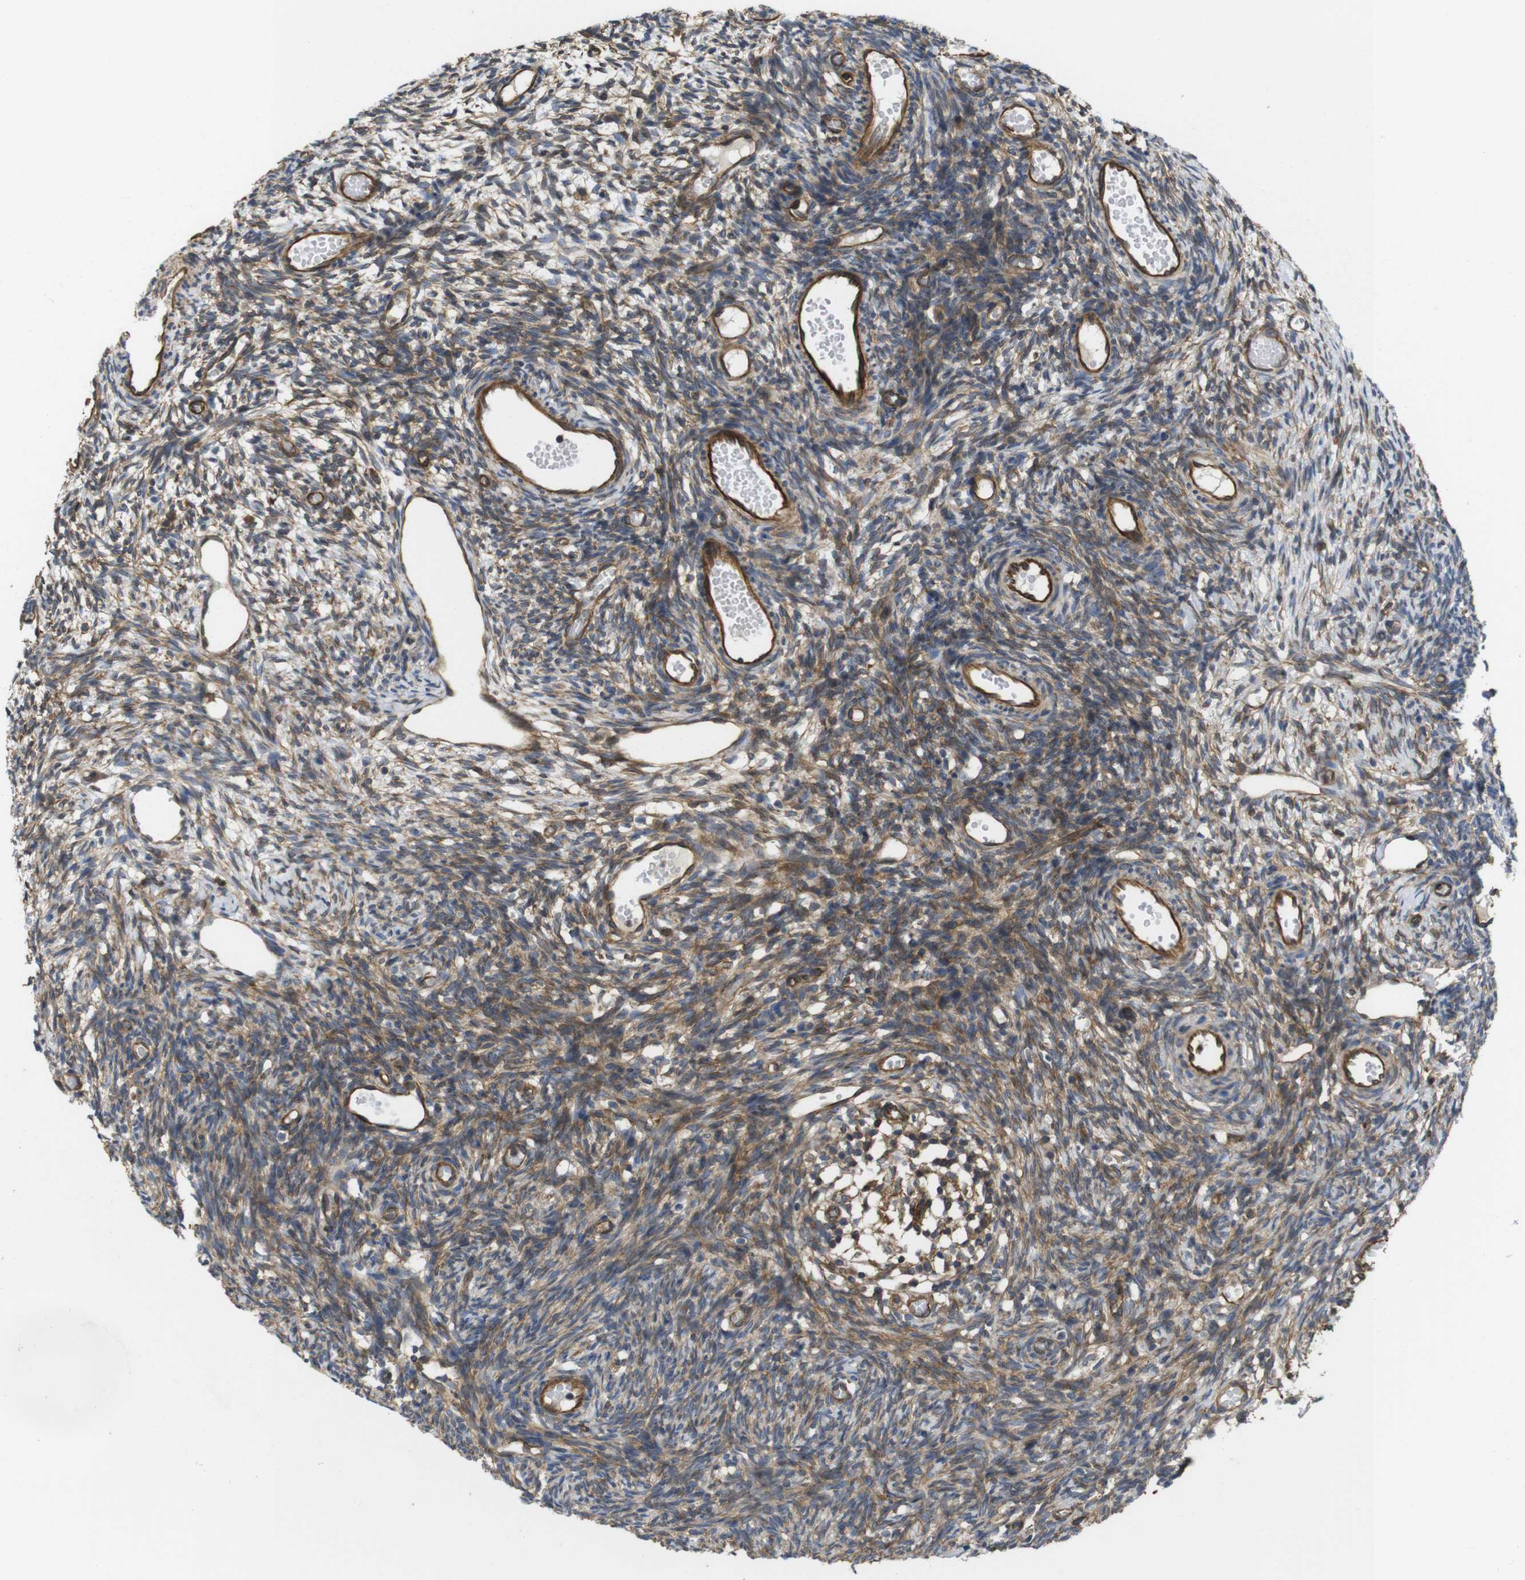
{"staining": {"intensity": "moderate", "quantity": ">75%", "location": "cytoplasmic/membranous"}, "tissue": "ovary", "cell_type": "Ovarian stroma cells", "image_type": "normal", "snomed": [{"axis": "morphology", "description": "Normal tissue, NOS"}, {"axis": "topography", "description": "Ovary"}], "caption": "Ovarian stroma cells reveal medium levels of moderate cytoplasmic/membranous expression in about >75% of cells in benign human ovary.", "gene": "ZDHHC5", "patient": {"sex": "female", "age": 35}}